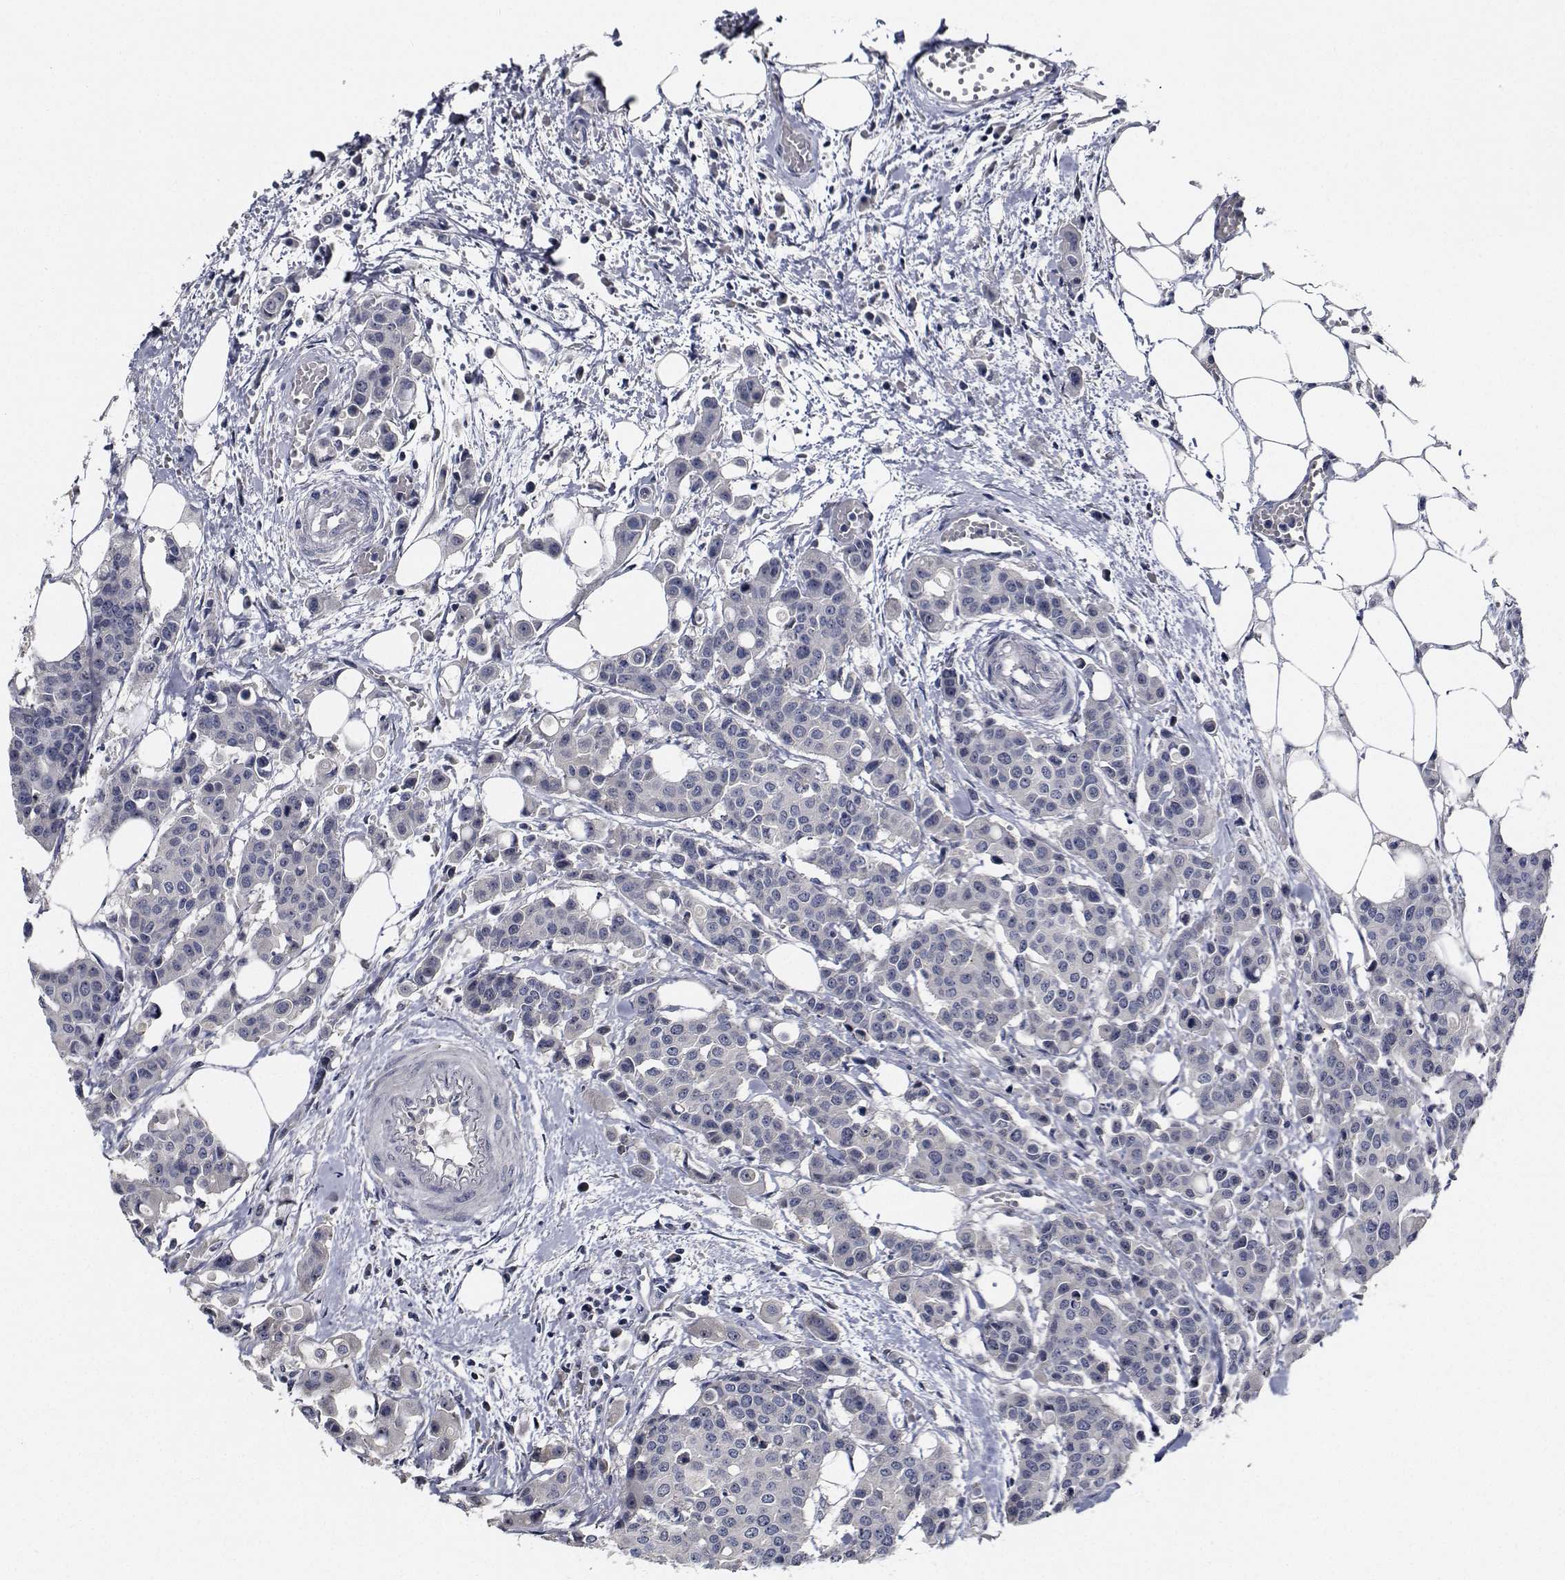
{"staining": {"intensity": "negative", "quantity": "none", "location": "none"}, "tissue": "carcinoid", "cell_type": "Tumor cells", "image_type": "cancer", "snomed": [{"axis": "morphology", "description": "Carcinoid, malignant, NOS"}, {"axis": "topography", "description": "Colon"}], "caption": "Immunohistochemical staining of human carcinoid shows no significant positivity in tumor cells.", "gene": "NVL", "patient": {"sex": "male", "age": 81}}